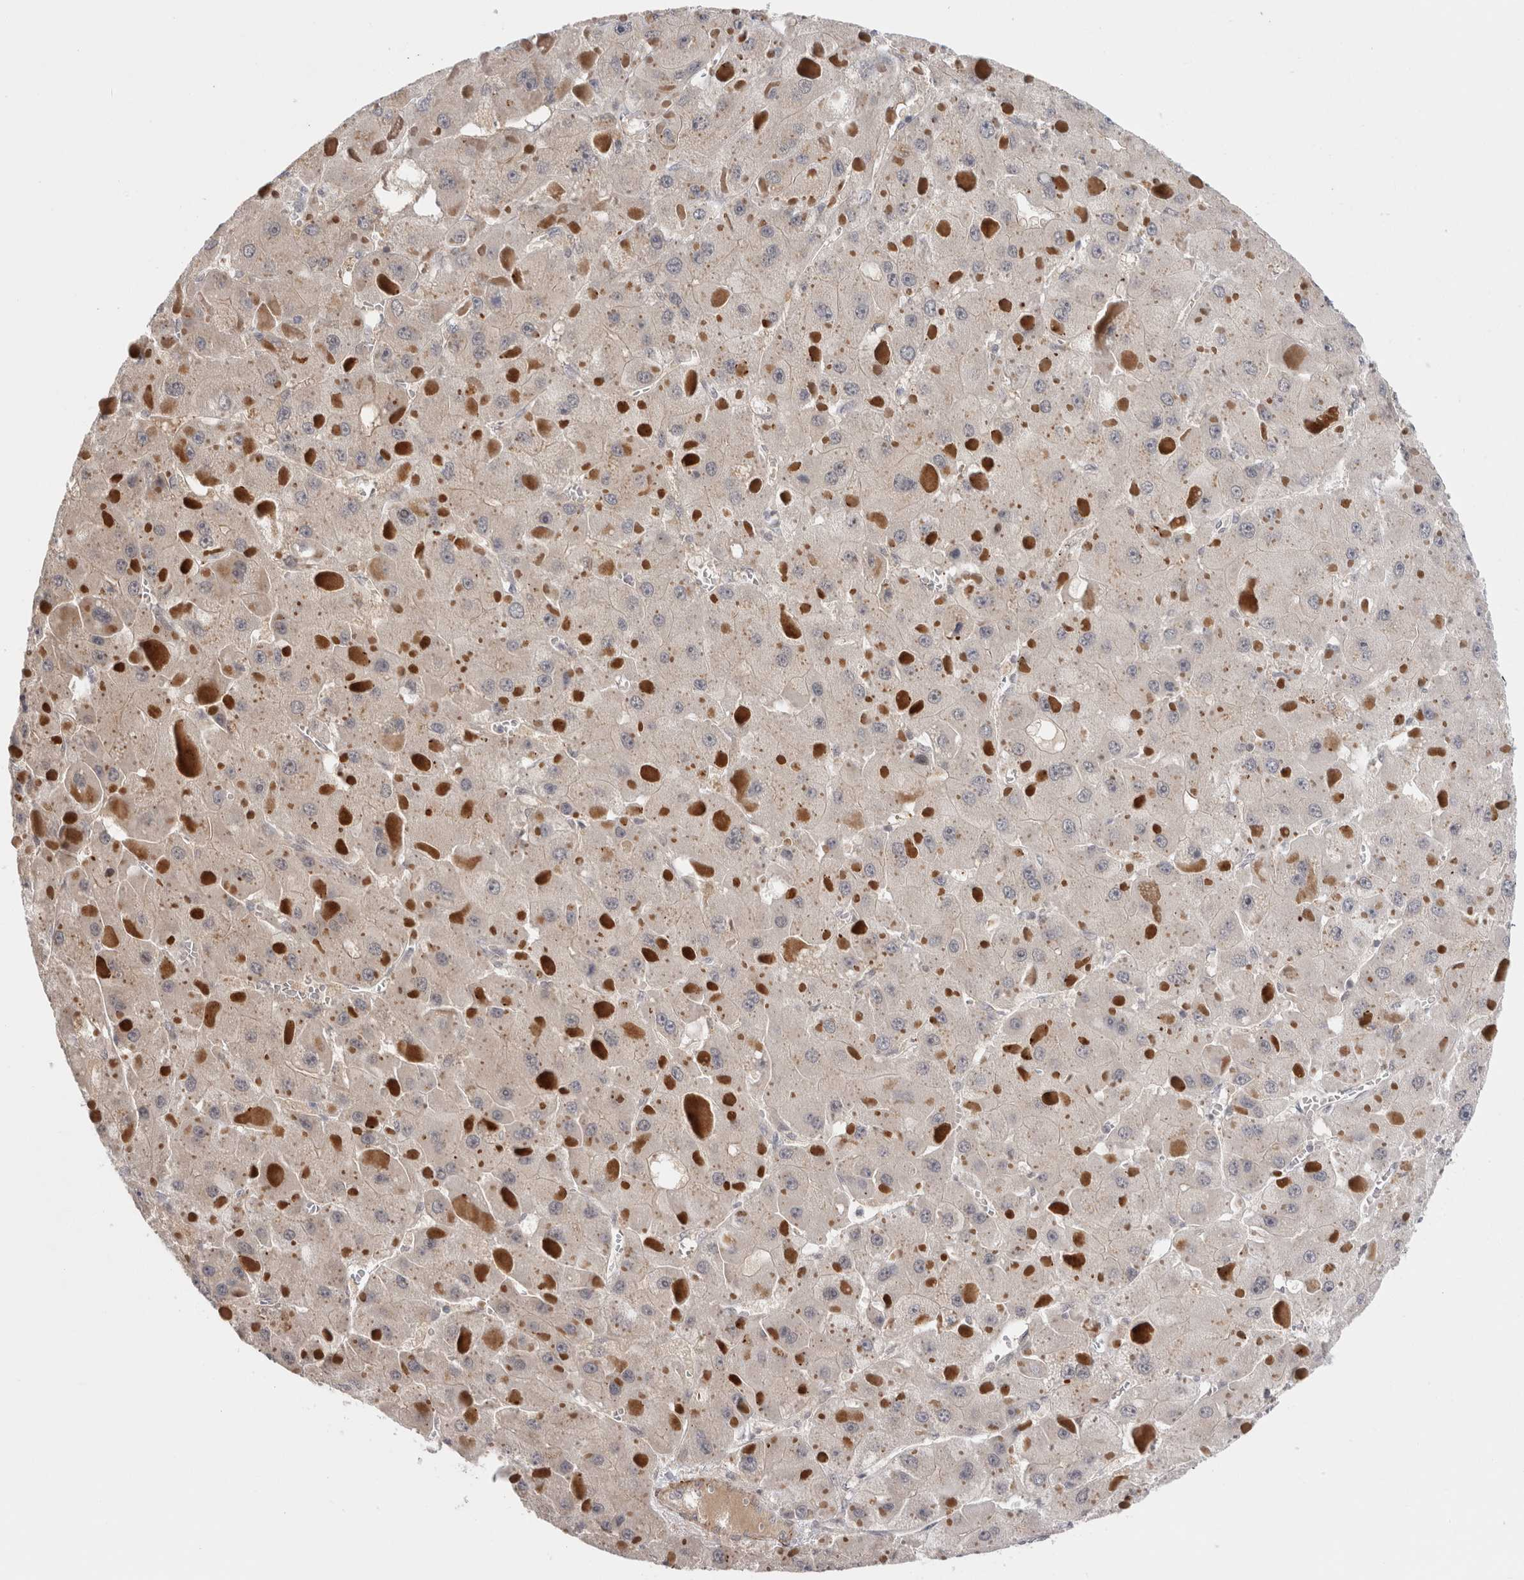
{"staining": {"intensity": "weak", "quantity": "<25%", "location": "cytoplasmic/membranous"}, "tissue": "liver cancer", "cell_type": "Tumor cells", "image_type": "cancer", "snomed": [{"axis": "morphology", "description": "Carcinoma, Hepatocellular, NOS"}, {"axis": "topography", "description": "Liver"}], "caption": "Micrograph shows no significant protein positivity in tumor cells of hepatocellular carcinoma (liver). (Stains: DAB (3,3'-diaminobenzidine) immunohistochemistry with hematoxylin counter stain, Microscopy: brightfield microscopy at high magnification).", "gene": "ZNF318", "patient": {"sex": "female", "age": 73}}